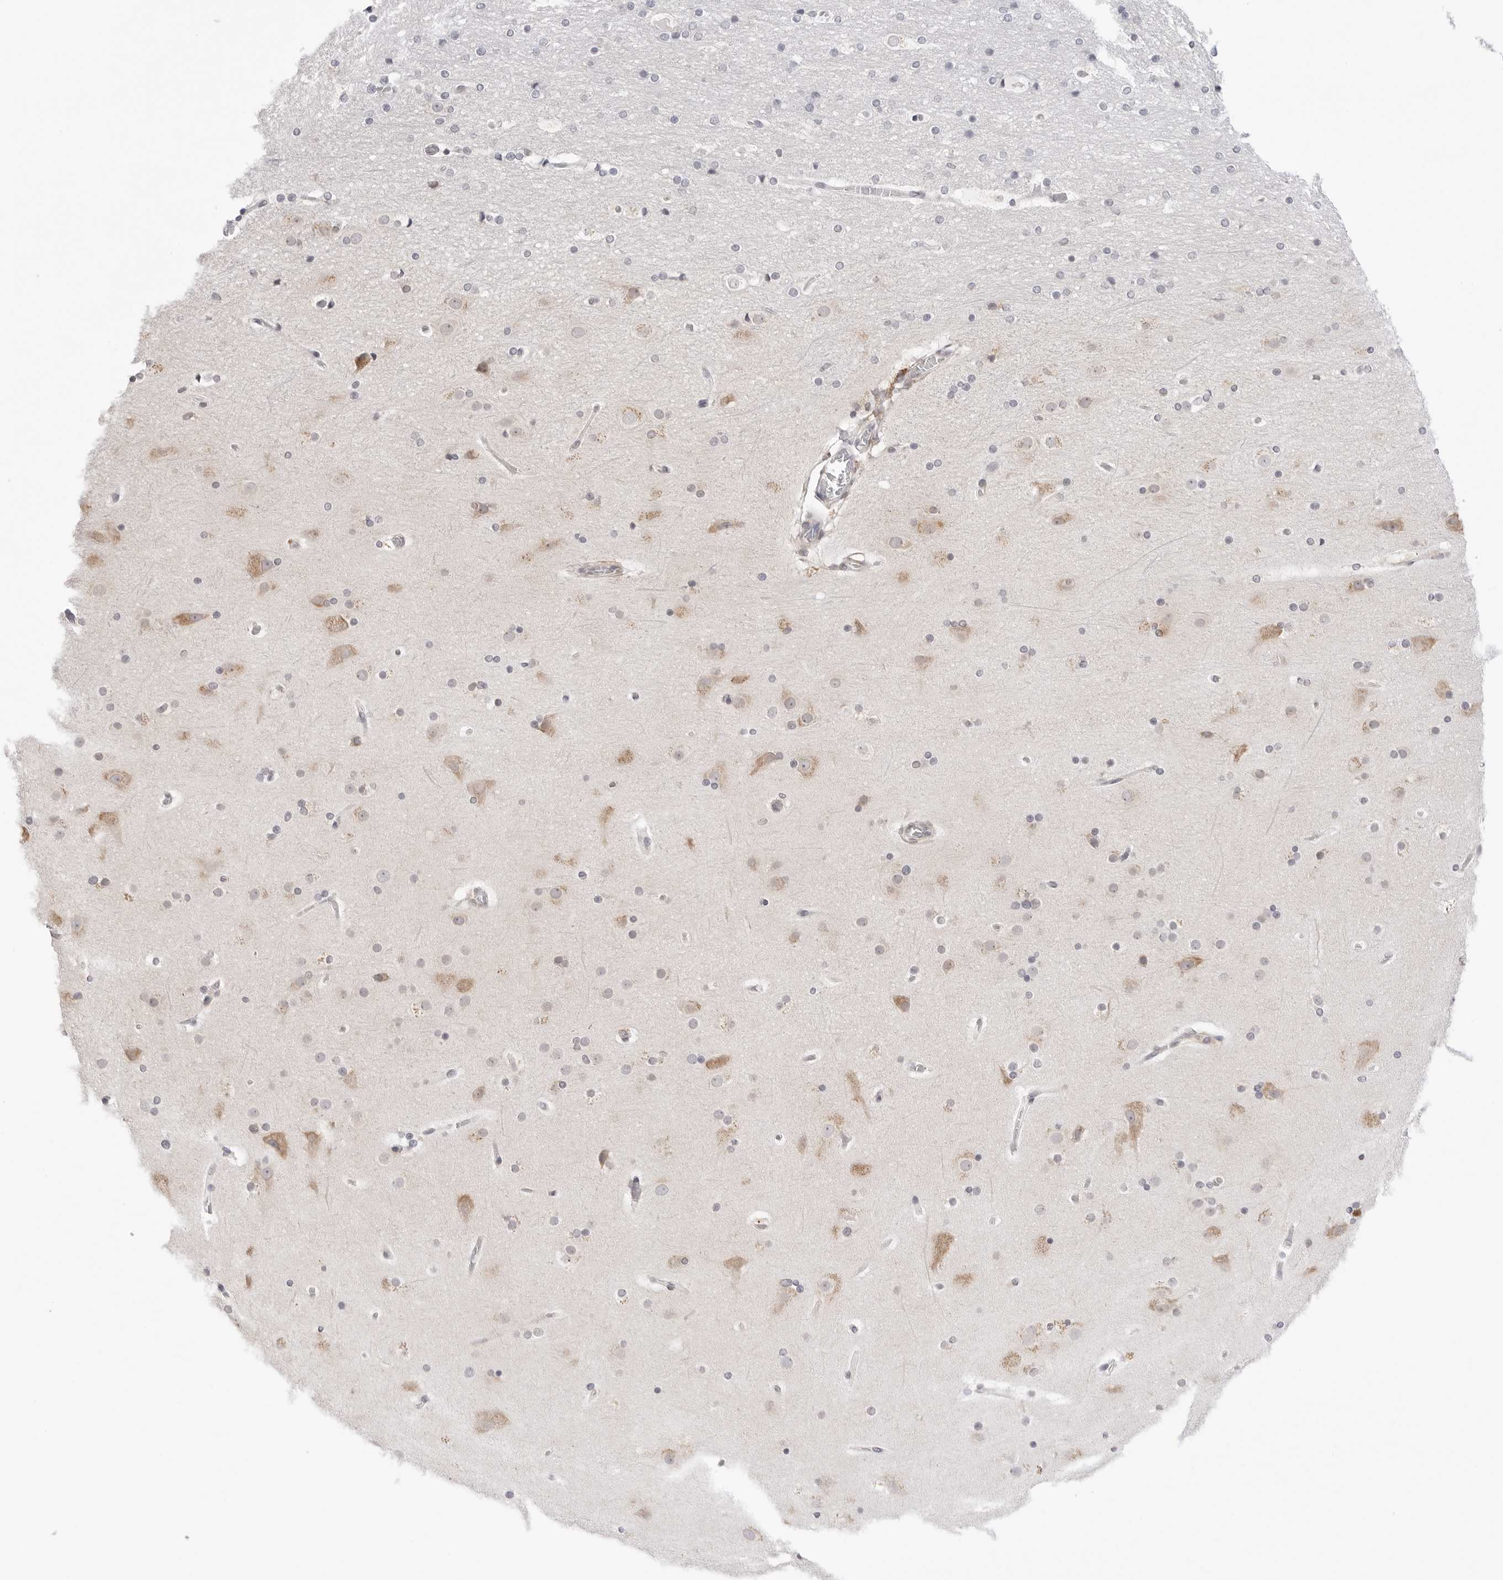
{"staining": {"intensity": "negative", "quantity": "none", "location": "none"}, "tissue": "cerebral cortex", "cell_type": "Endothelial cells", "image_type": "normal", "snomed": [{"axis": "morphology", "description": "Normal tissue, NOS"}, {"axis": "topography", "description": "Cerebral cortex"}], "caption": "This is an immunohistochemistry (IHC) photomicrograph of unremarkable human cerebral cortex. There is no positivity in endothelial cells.", "gene": "RPN1", "patient": {"sex": "male", "age": 57}}